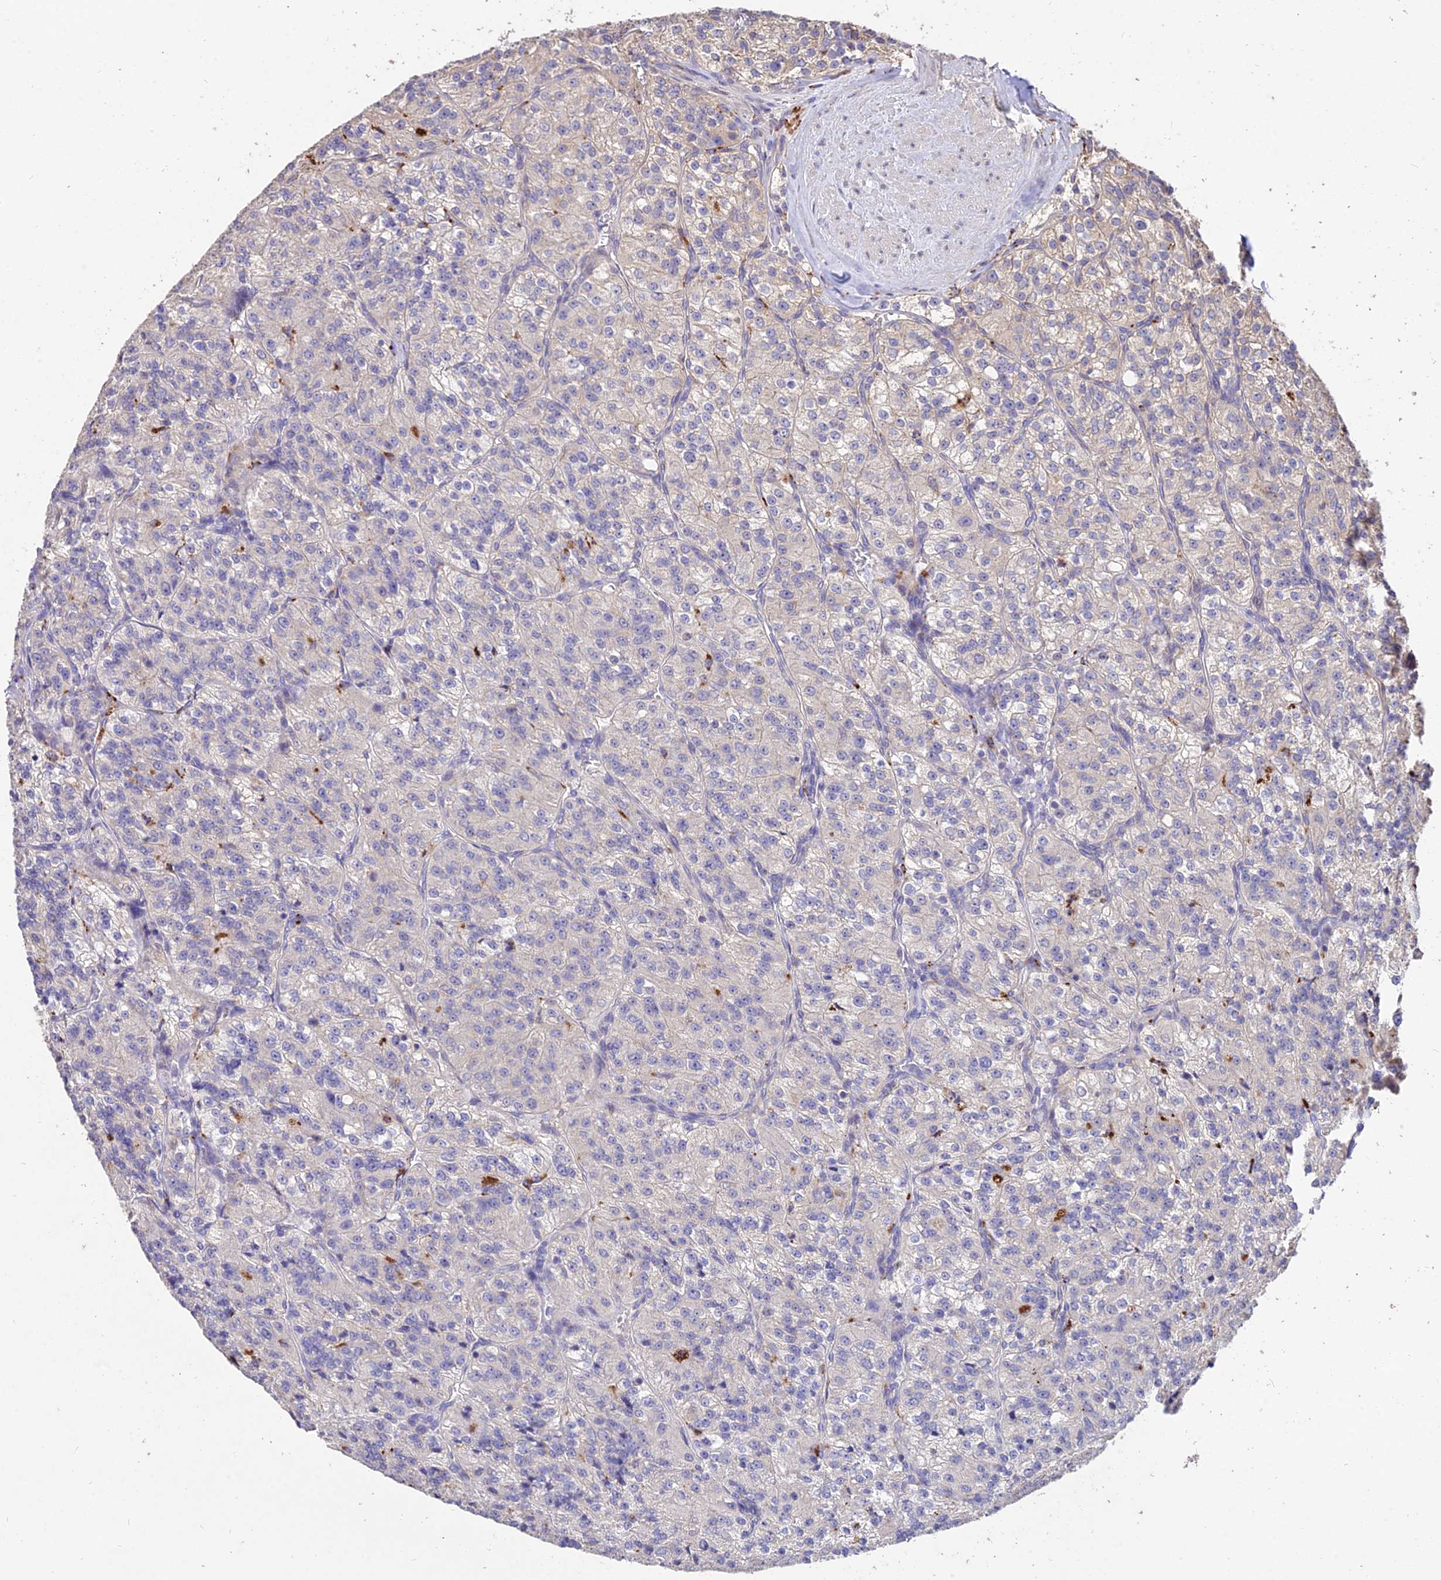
{"staining": {"intensity": "negative", "quantity": "none", "location": "none"}, "tissue": "renal cancer", "cell_type": "Tumor cells", "image_type": "cancer", "snomed": [{"axis": "morphology", "description": "Adenocarcinoma, NOS"}, {"axis": "topography", "description": "Kidney"}], "caption": "Renal adenocarcinoma was stained to show a protein in brown. There is no significant expression in tumor cells.", "gene": "SDHD", "patient": {"sex": "female", "age": 63}}